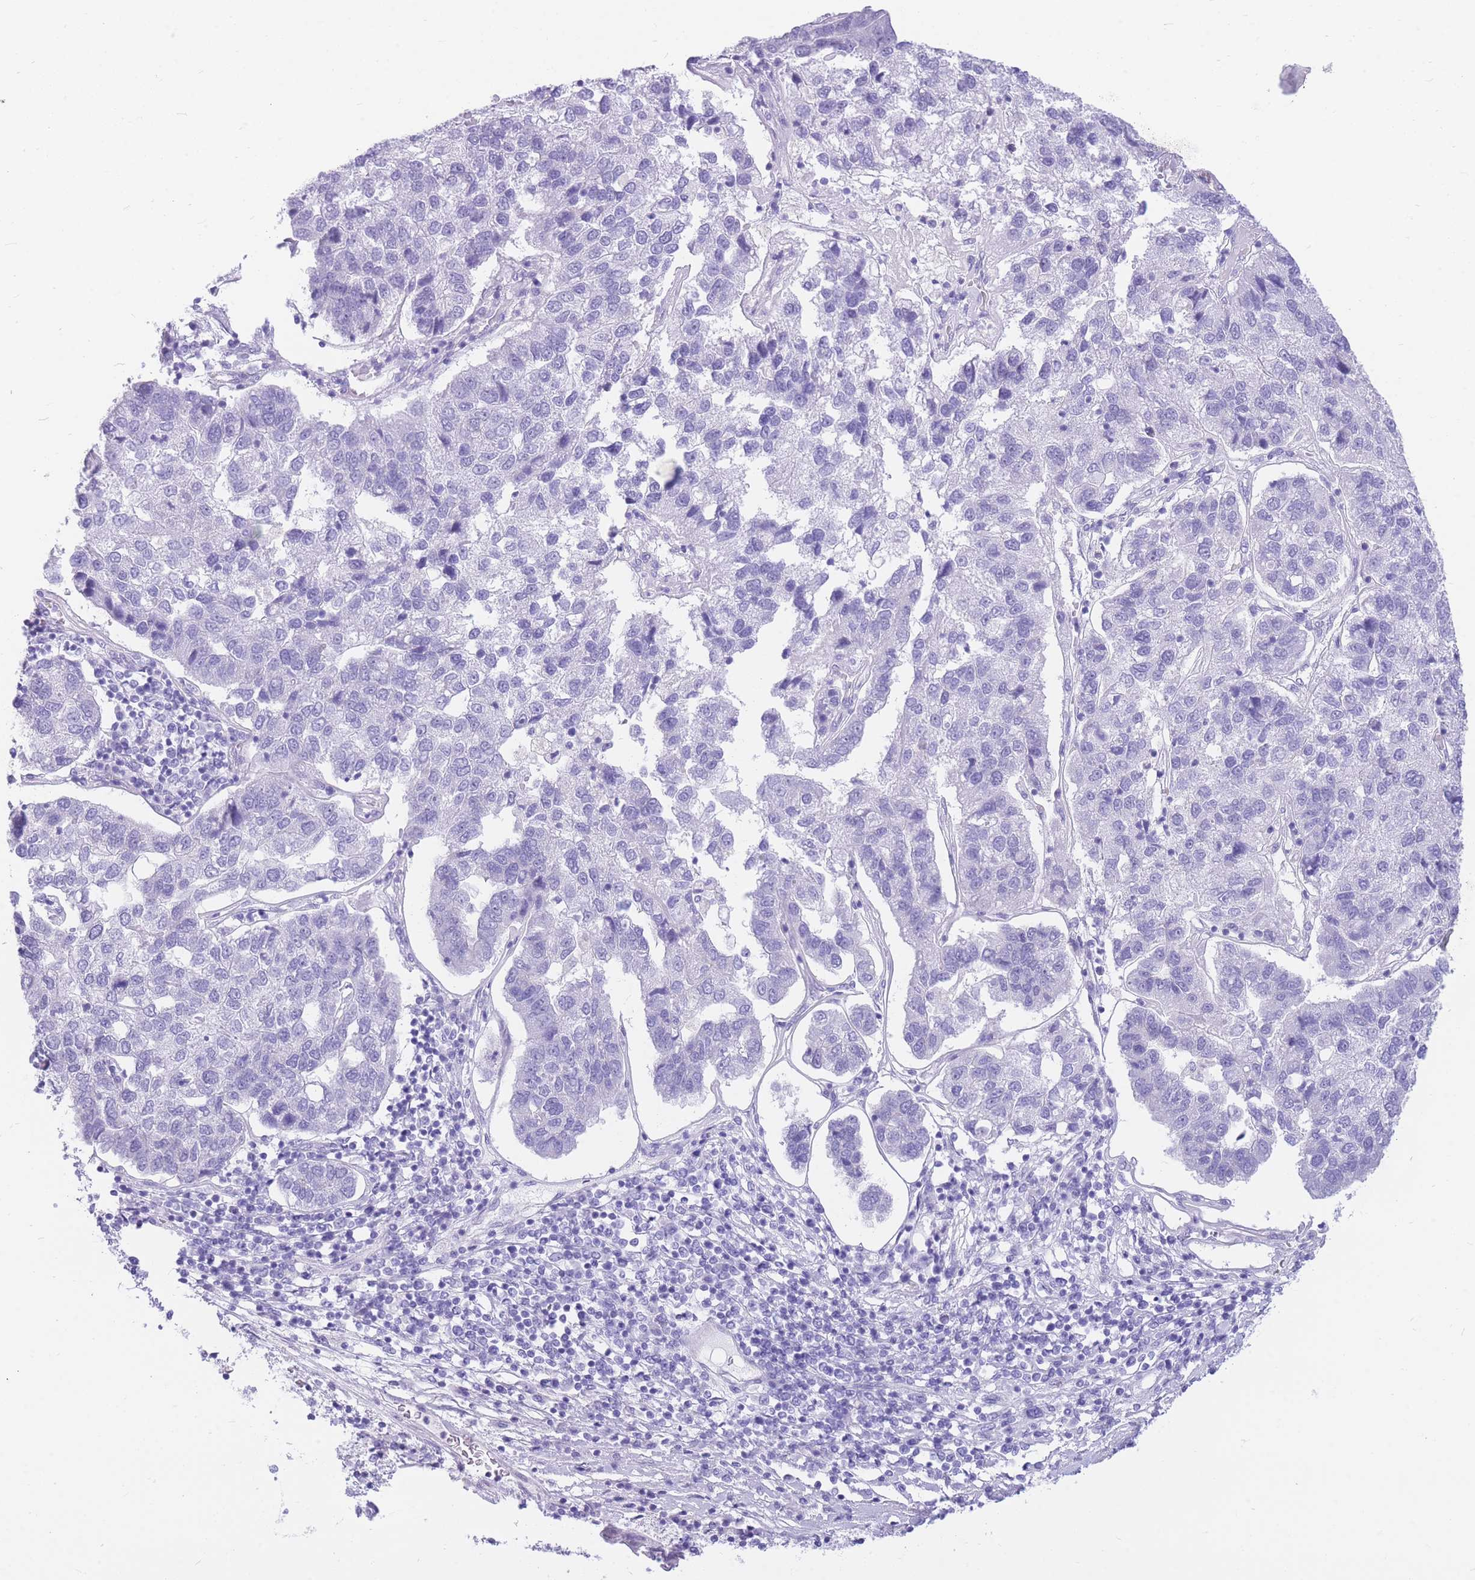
{"staining": {"intensity": "negative", "quantity": "none", "location": "none"}, "tissue": "pancreatic cancer", "cell_type": "Tumor cells", "image_type": "cancer", "snomed": [{"axis": "morphology", "description": "Adenocarcinoma, NOS"}, {"axis": "topography", "description": "Pancreas"}], "caption": "Immunohistochemical staining of pancreatic adenocarcinoma demonstrates no significant expression in tumor cells.", "gene": "ZNF311", "patient": {"sex": "female", "age": 61}}